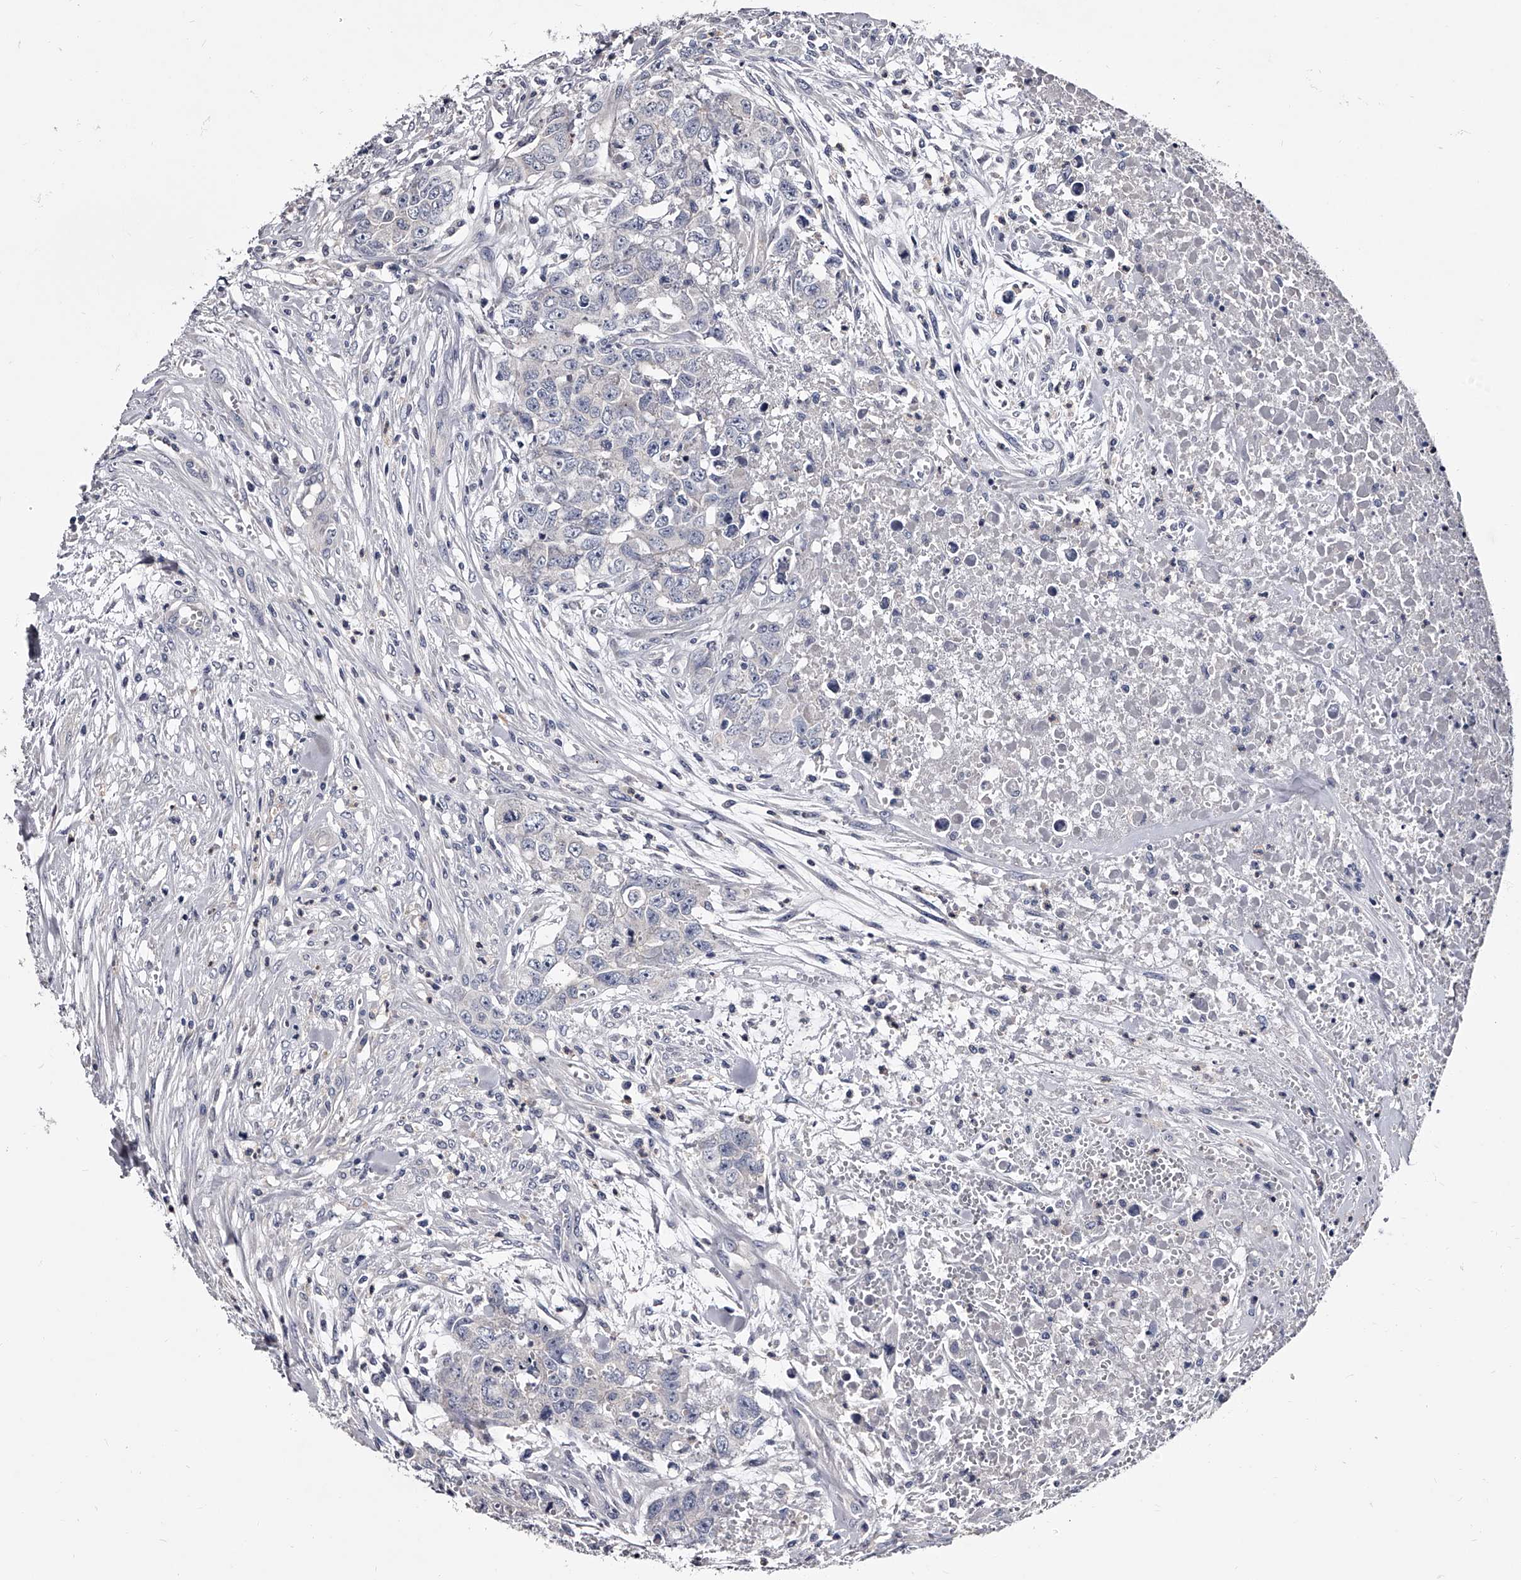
{"staining": {"intensity": "negative", "quantity": "none", "location": "none"}, "tissue": "testis cancer", "cell_type": "Tumor cells", "image_type": "cancer", "snomed": [{"axis": "morphology", "description": "Carcinoma, Embryonal, NOS"}, {"axis": "topography", "description": "Testis"}], "caption": "There is no significant expression in tumor cells of embryonal carcinoma (testis).", "gene": "GAPVD1", "patient": {"sex": "male", "age": 28}}